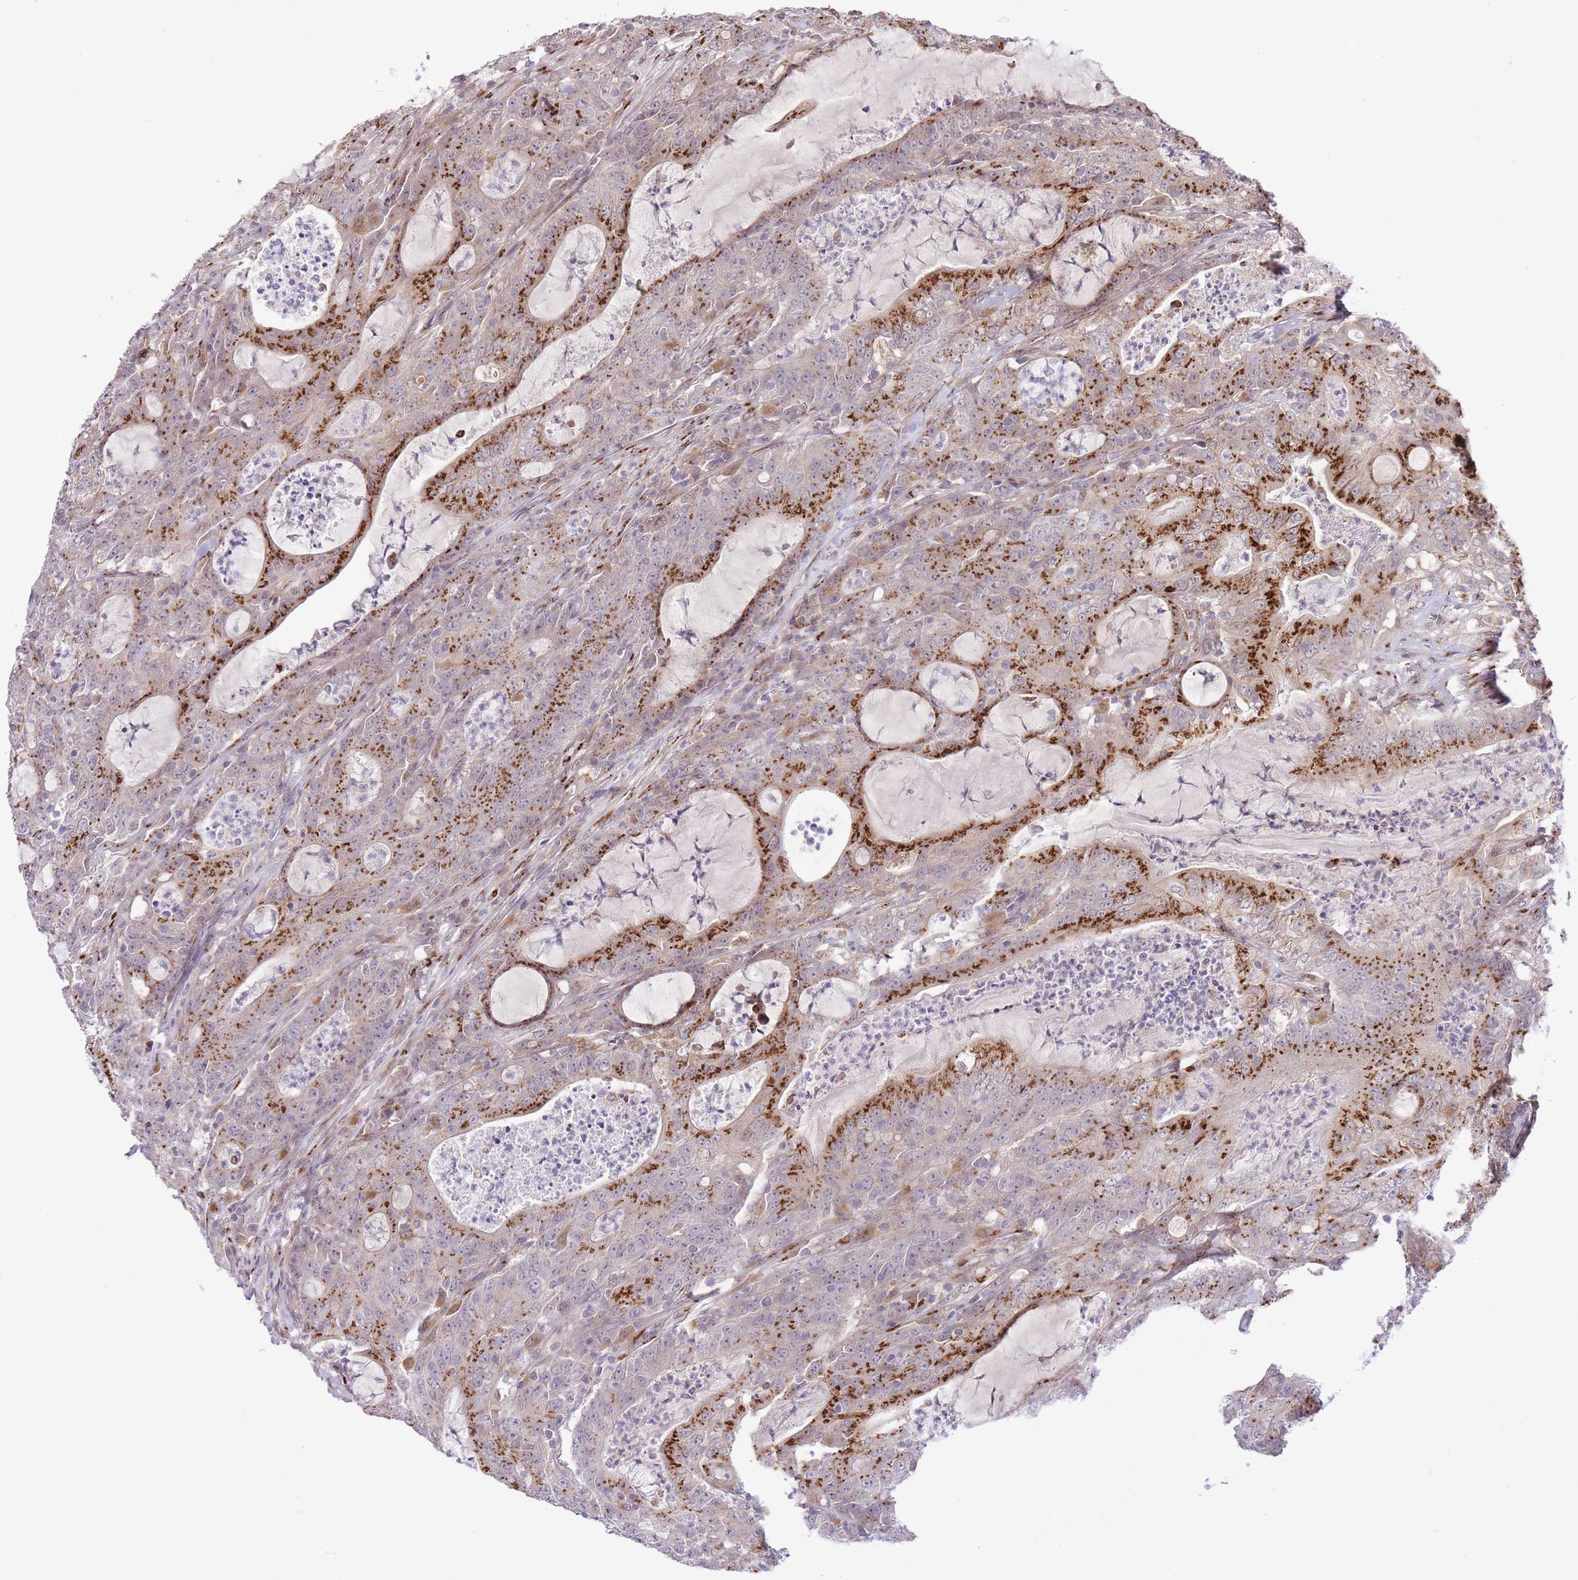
{"staining": {"intensity": "strong", "quantity": "<25%", "location": "cytoplasmic/membranous"}, "tissue": "colorectal cancer", "cell_type": "Tumor cells", "image_type": "cancer", "snomed": [{"axis": "morphology", "description": "Adenocarcinoma, NOS"}, {"axis": "topography", "description": "Colon"}], "caption": "This is an image of IHC staining of colorectal cancer (adenocarcinoma), which shows strong expression in the cytoplasmic/membranous of tumor cells.", "gene": "ZBED5", "patient": {"sex": "male", "age": 83}}